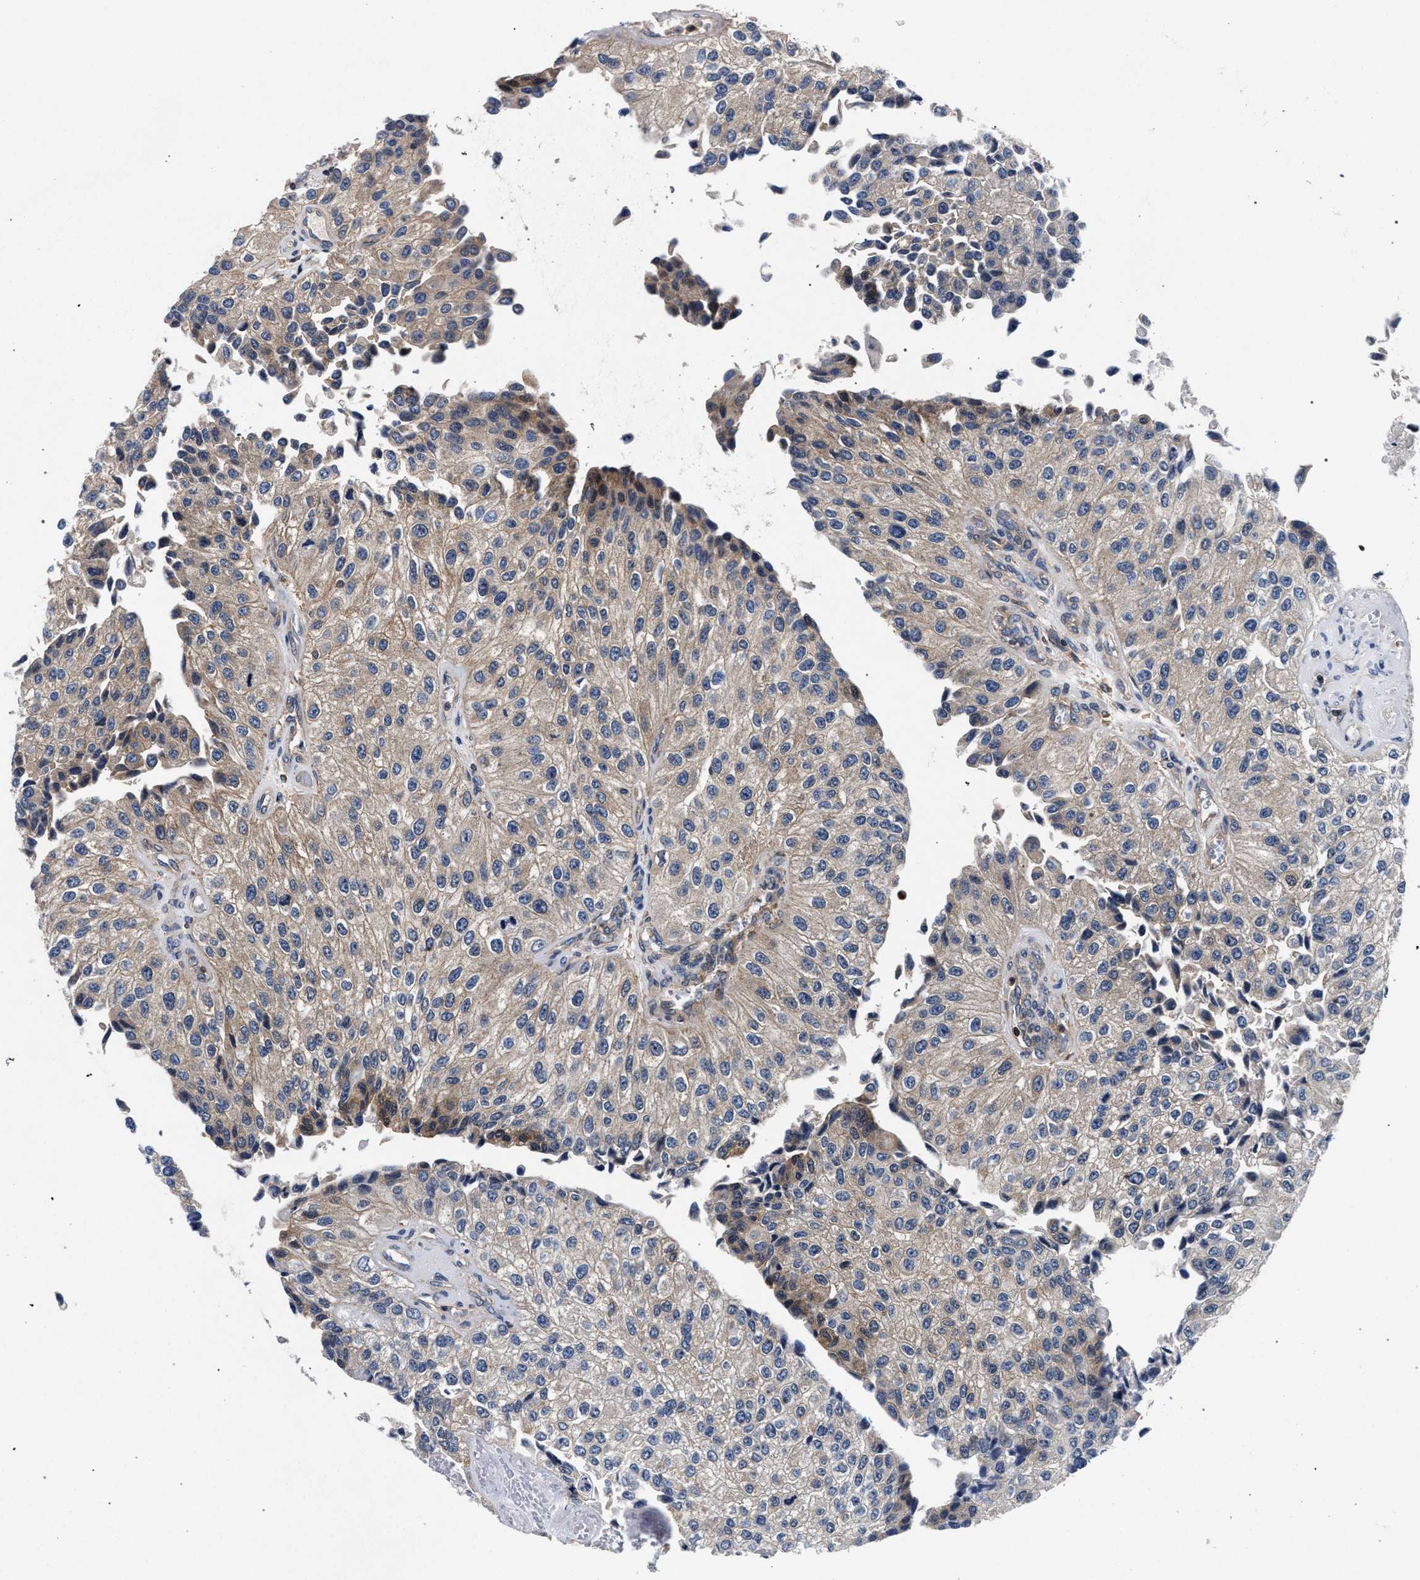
{"staining": {"intensity": "weak", "quantity": "<25%", "location": "cytoplasmic/membranous"}, "tissue": "urothelial cancer", "cell_type": "Tumor cells", "image_type": "cancer", "snomed": [{"axis": "morphology", "description": "Urothelial carcinoma, High grade"}, {"axis": "topography", "description": "Kidney"}, {"axis": "topography", "description": "Urinary bladder"}], "caption": "Immunohistochemistry (IHC) of human high-grade urothelial carcinoma reveals no staining in tumor cells.", "gene": "LASP1", "patient": {"sex": "male", "age": 77}}